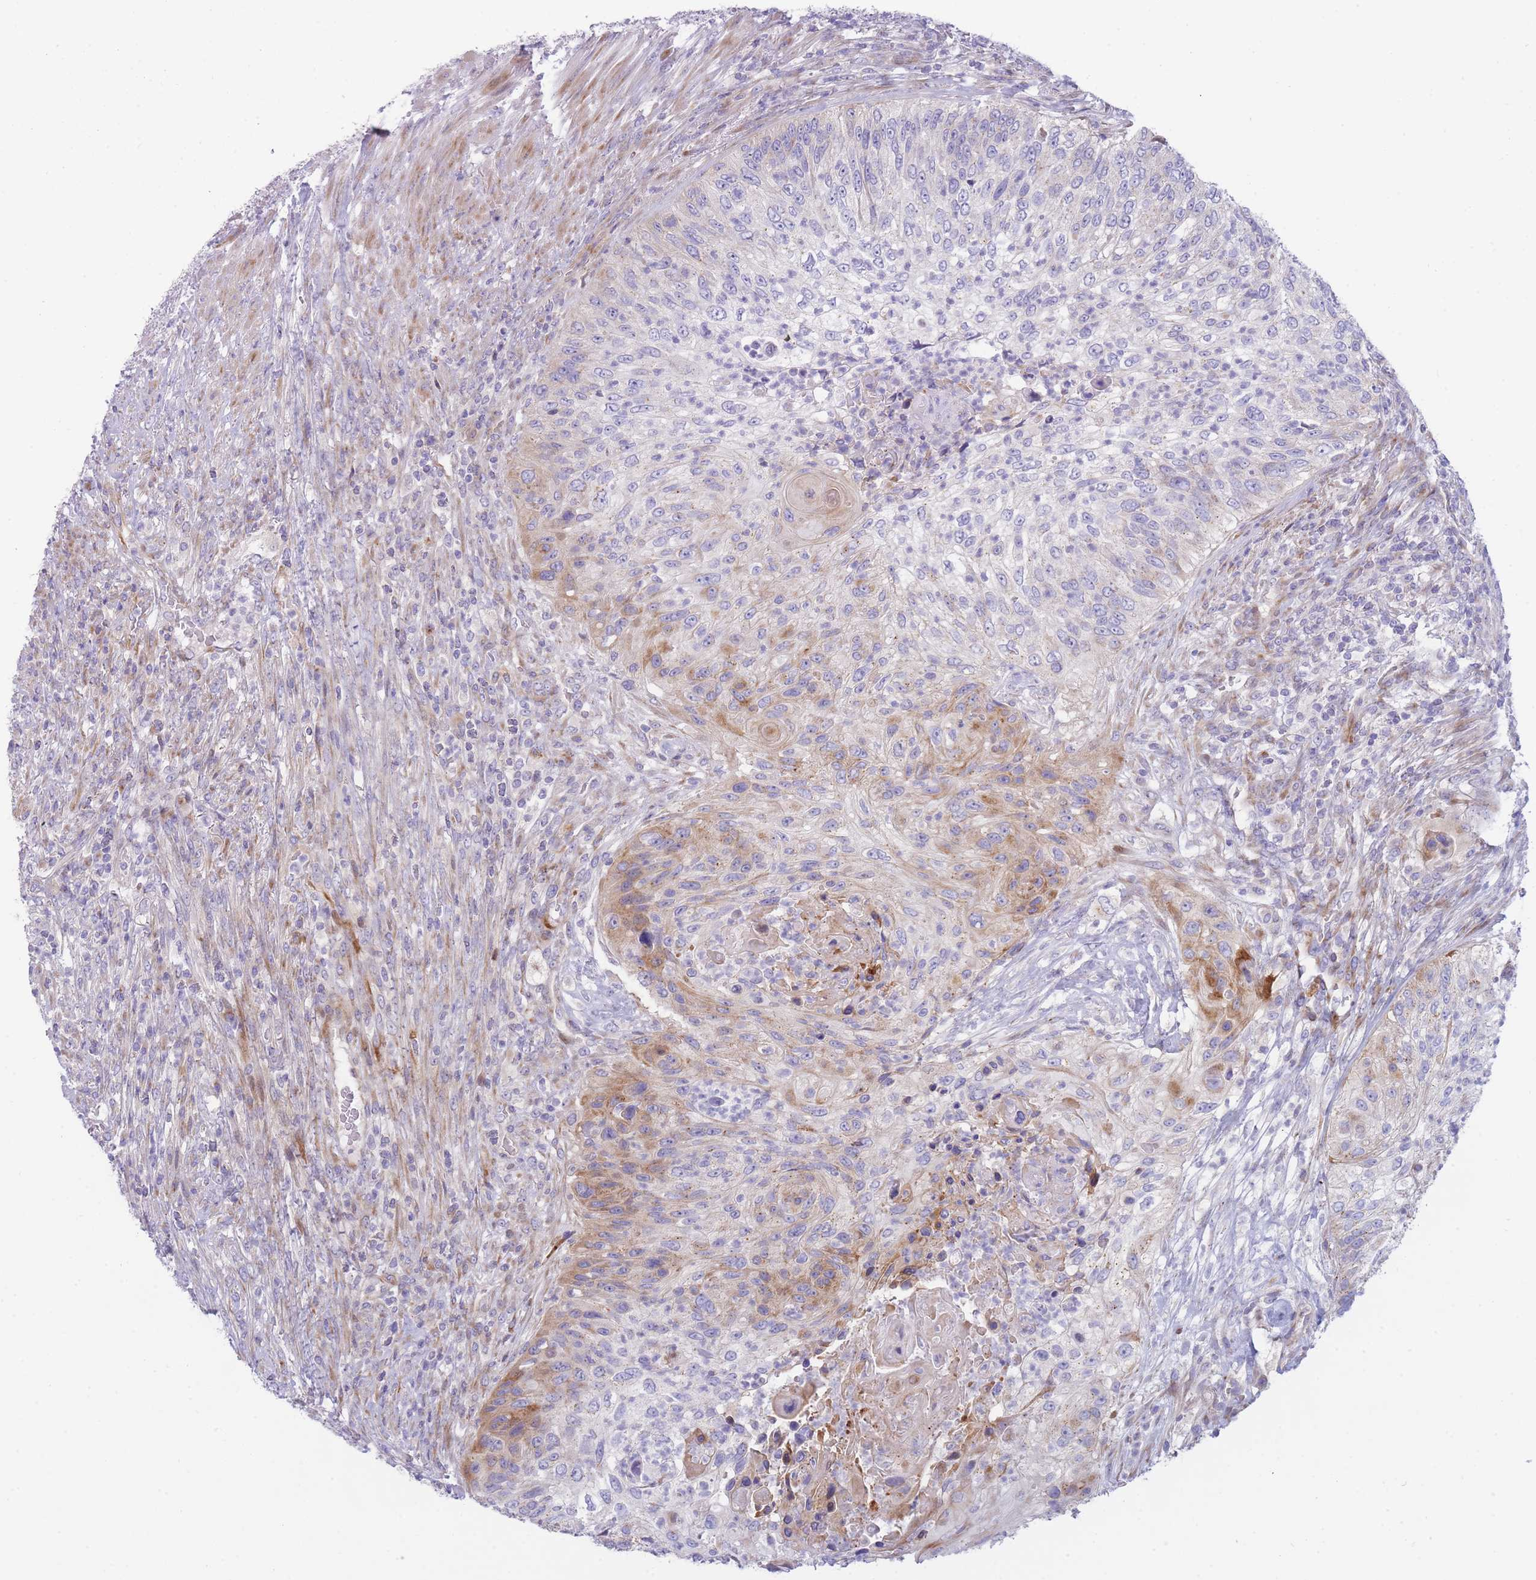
{"staining": {"intensity": "weak", "quantity": "<25%", "location": "cytoplasmic/membranous"}, "tissue": "urothelial cancer", "cell_type": "Tumor cells", "image_type": "cancer", "snomed": [{"axis": "morphology", "description": "Urothelial carcinoma, High grade"}, {"axis": "topography", "description": "Urinary bladder"}], "caption": "High magnification brightfield microscopy of urothelial carcinoma (high-grade) stained with DAB (3,3'-diaminobenzidine) (brown) and counterstained with hematoxylin (blue): tumor cells show no significant staining.", "gene": "ATP5MC2", "patient": {"sex": "female", "age": 60}}